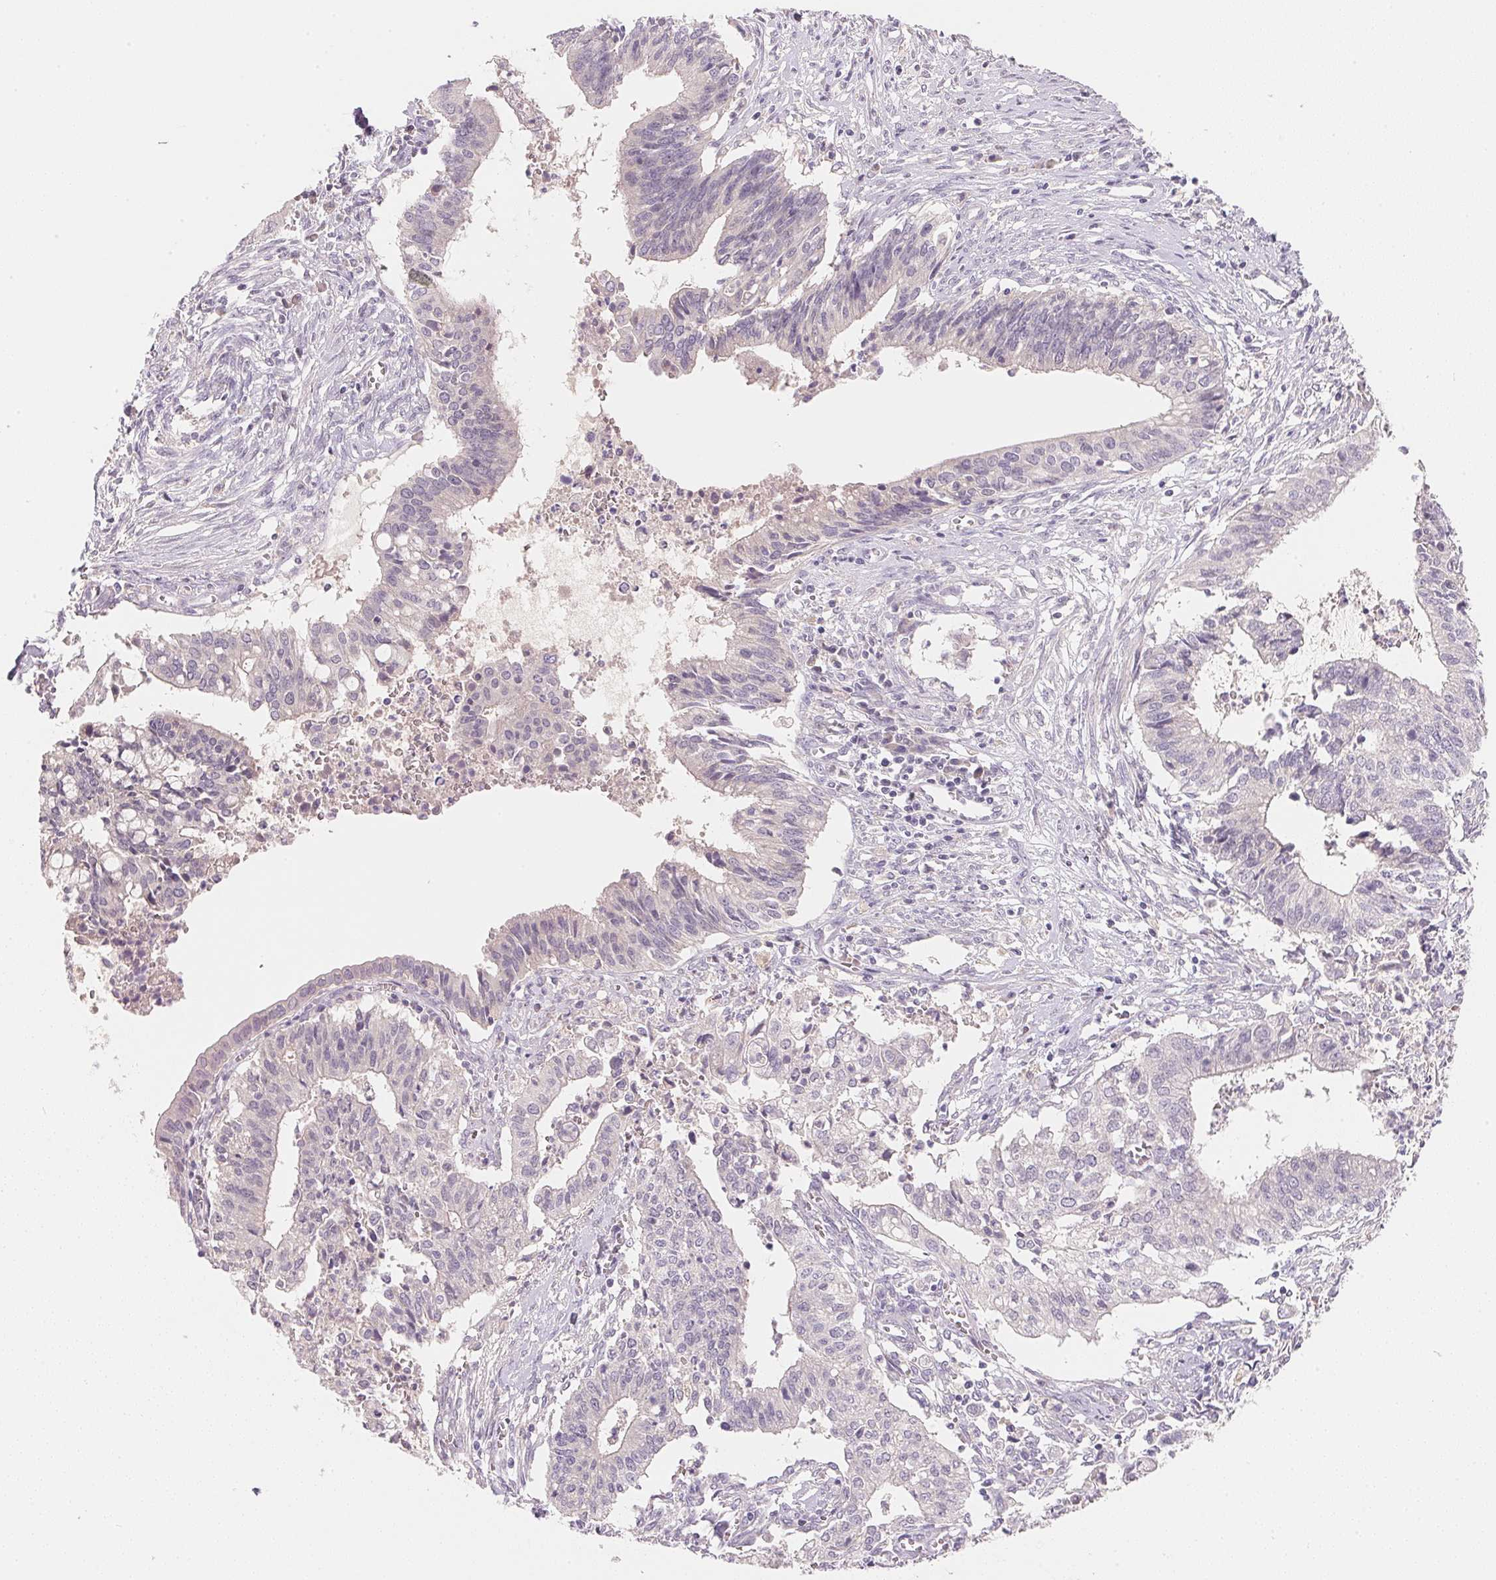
{"staining": {"intensity": "negative", "quantity": "none", "location": "none"}, "tissue": "cervical cancer", "cell_type": "Tumor cells", "image_type": "cancer", "snomed": [{"axis": "morphology", "description": "Adenocarcinoma, NOS"}, {"axis": "topography", "description": "Cervix"}], "caption": "This is an immunohistochemistry (IHC) photomicrograph of cervical adenocarcinoma. There is no positivity in tumor cells.", "gene": "MCOLN3", "patient": {"sex": "female", "age": 44}}